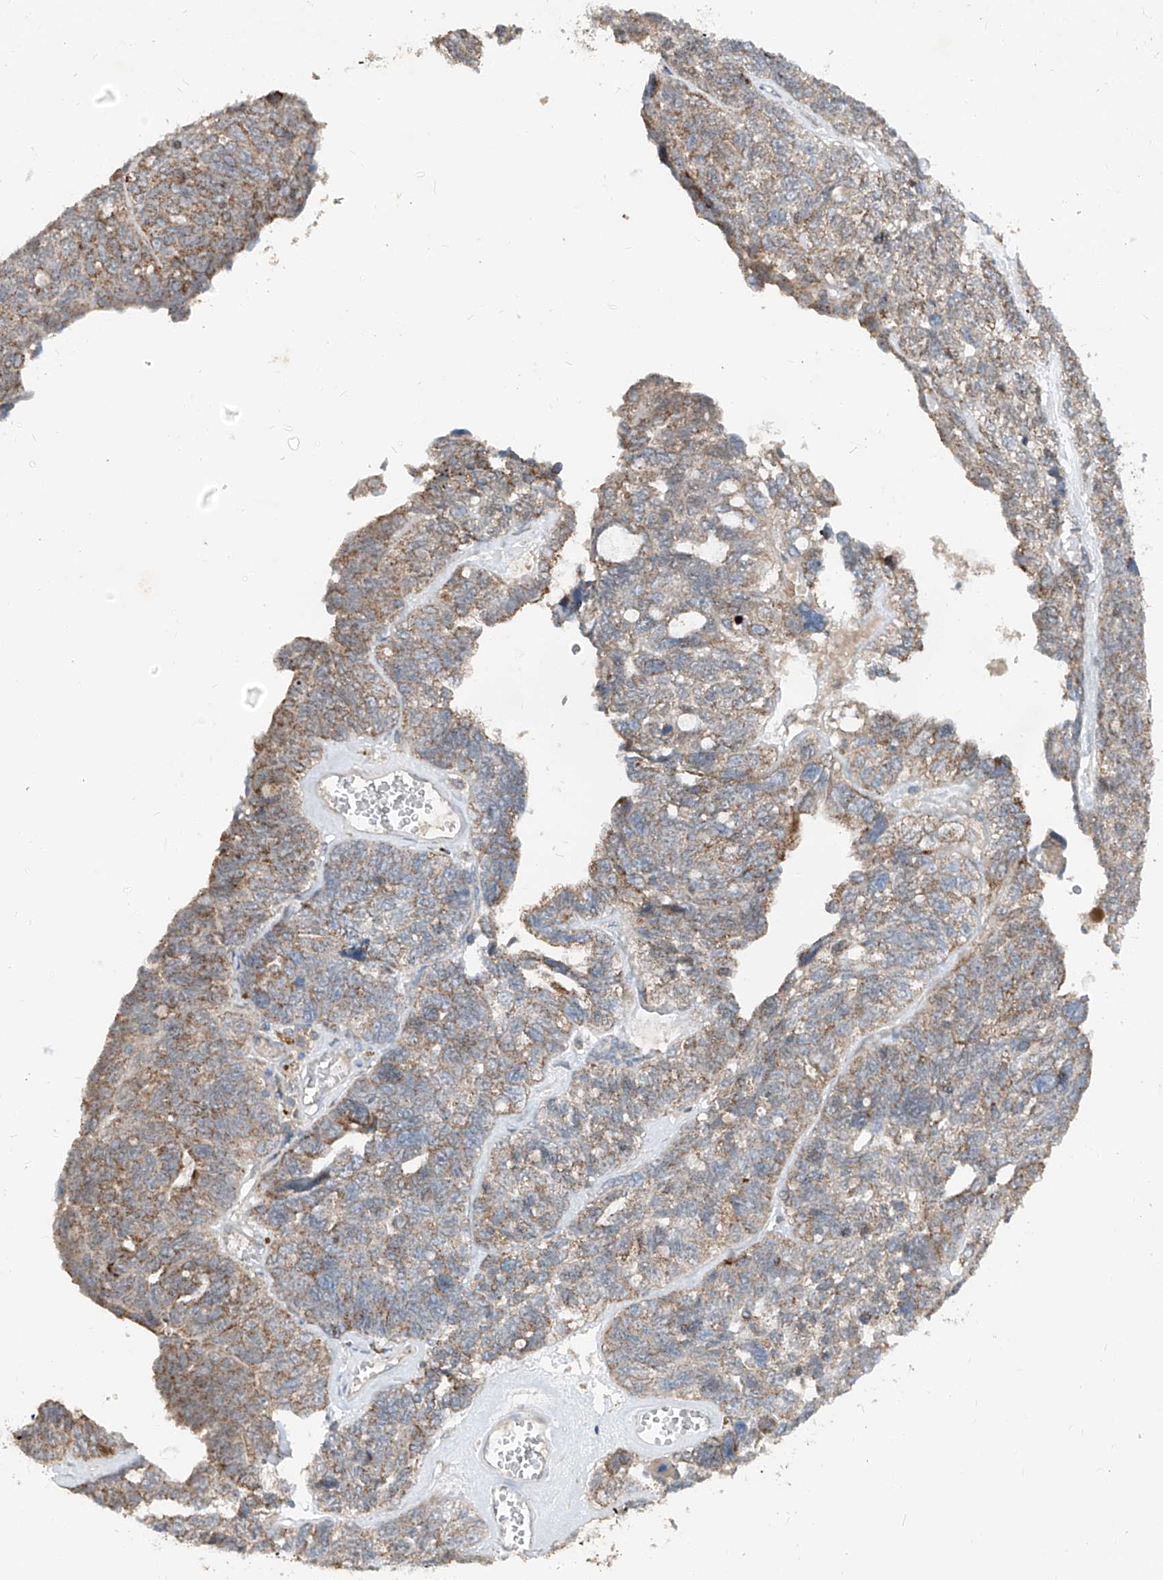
{"staining": {"intensity": "moderate", "quantity": ">75%", "location": "cytoplasmic/membranous"}, "tissue": "ovarian cancer", "cell_type": "Tumor cells", "image_type": "cancer", "snomed": [{"axis": "morphology", "description": "Cystadenocarcinoma, serous, NOS"}, {"axis": "topography", "description": "Ovary"}], "caption": "A photomicrograph of human ovarian cancer stained for a protein demonstrates moderate cytoplasmic/membranous brown staining in tumor cells.", "gene": "ABCD3", "patient": {"sex": "female", "age": 79}}